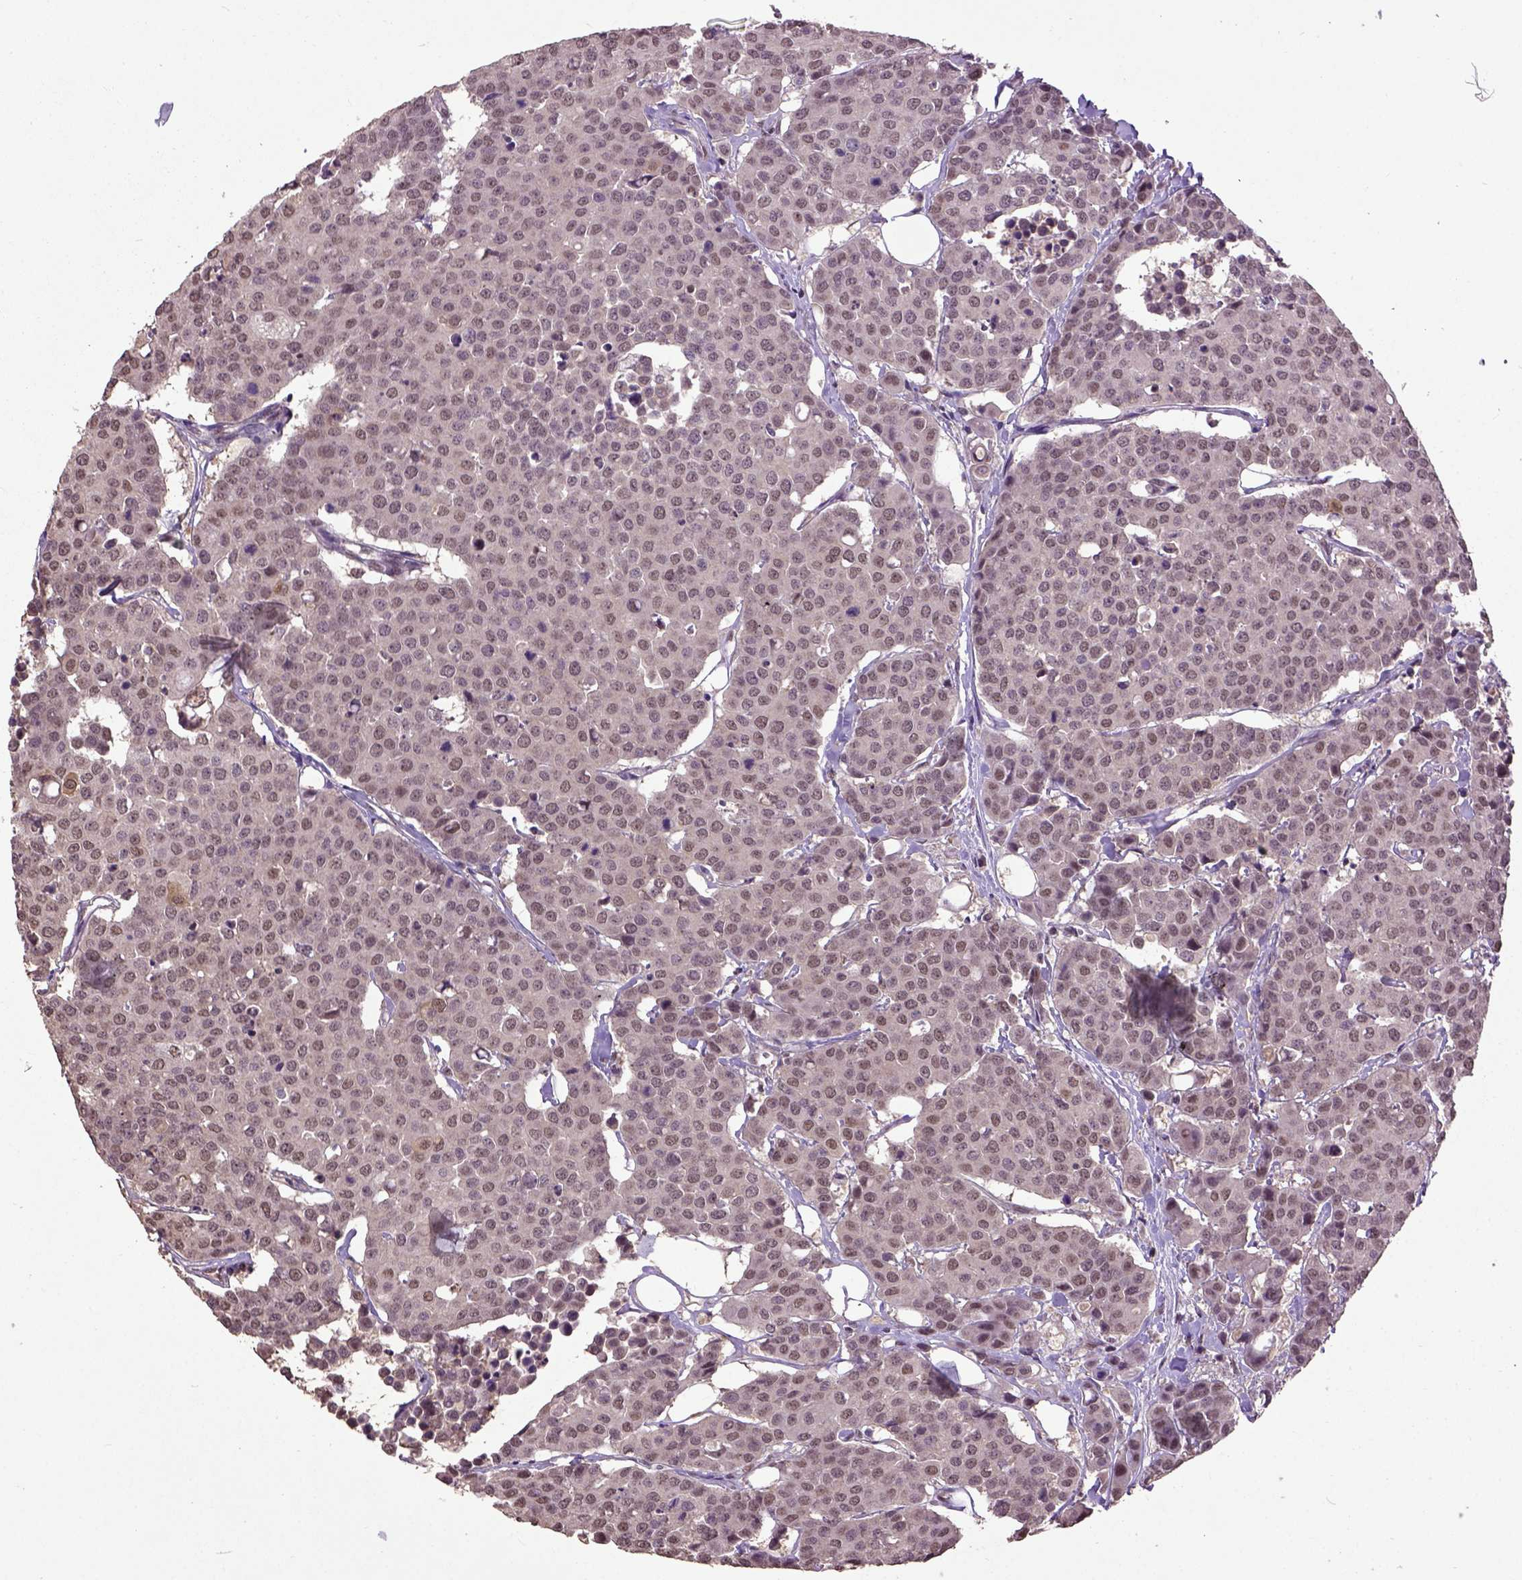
{"staining": {"intensity": "moderate", "quantity": ">75%", "location": "nuclear"}, "tissue": "carcinoid", "cell_type": "Tumor cells", "image_type": "cancer", "snomed": [{"axis": "morphology", "description": "Carcinoid, malignant, NOS"}, {"axis": "topography", "description": "Colon"}], "caption": "Protein expression analysis of carcinoid displays moderate nuclear expression in approximately >75% of tumor cells. (DAB IHC, brown staining for protein, blue staining for nuclei).", "gene": "UBA3", "patient": {"sex": "male", "age": 81}}